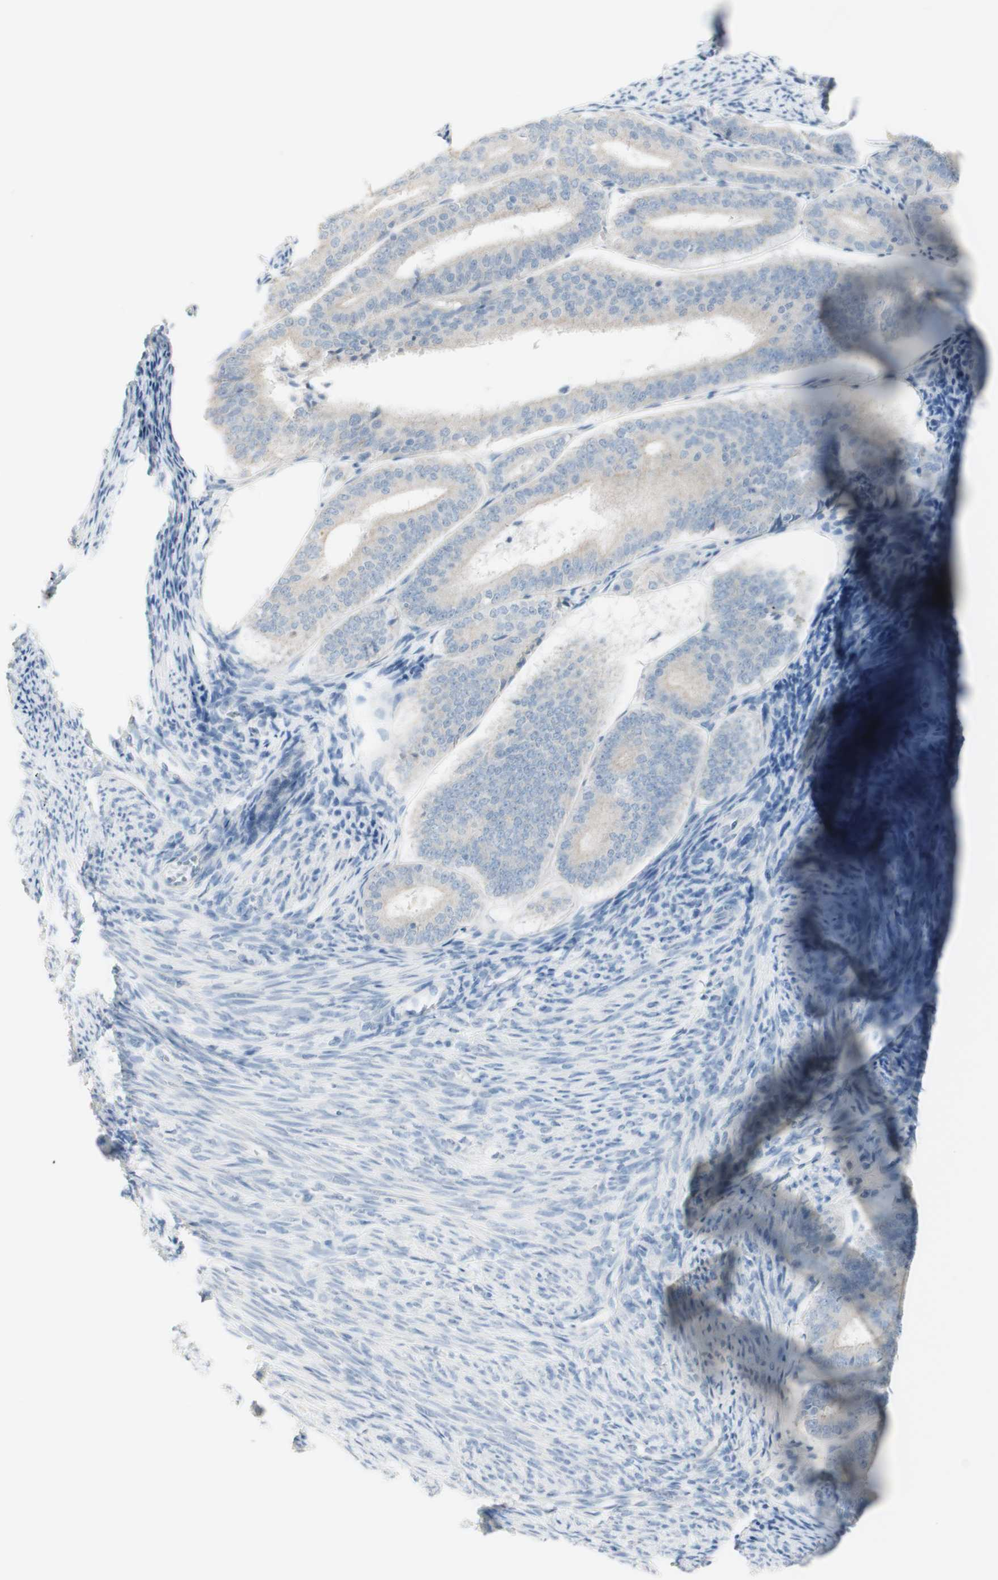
{"staining": {"intensity": "negative", "quantity": "none", "location": "none"}, "tissue": "endometrial cancer", "cell_type": "Tumor cells", "image_type": "cancer", "snomed": [{"axis": "morphology", "description": "Adenocarcinoma, NOS"}, {"axis": "topography", "description": "Endometrium"}], "caption": "This is an IHC photomicrograph of human endometrial cancer (adenocarcinoma). There is no staining in tumor cells.", "gene": "ART3", "patient": {"sex": "female", "age": 63}}